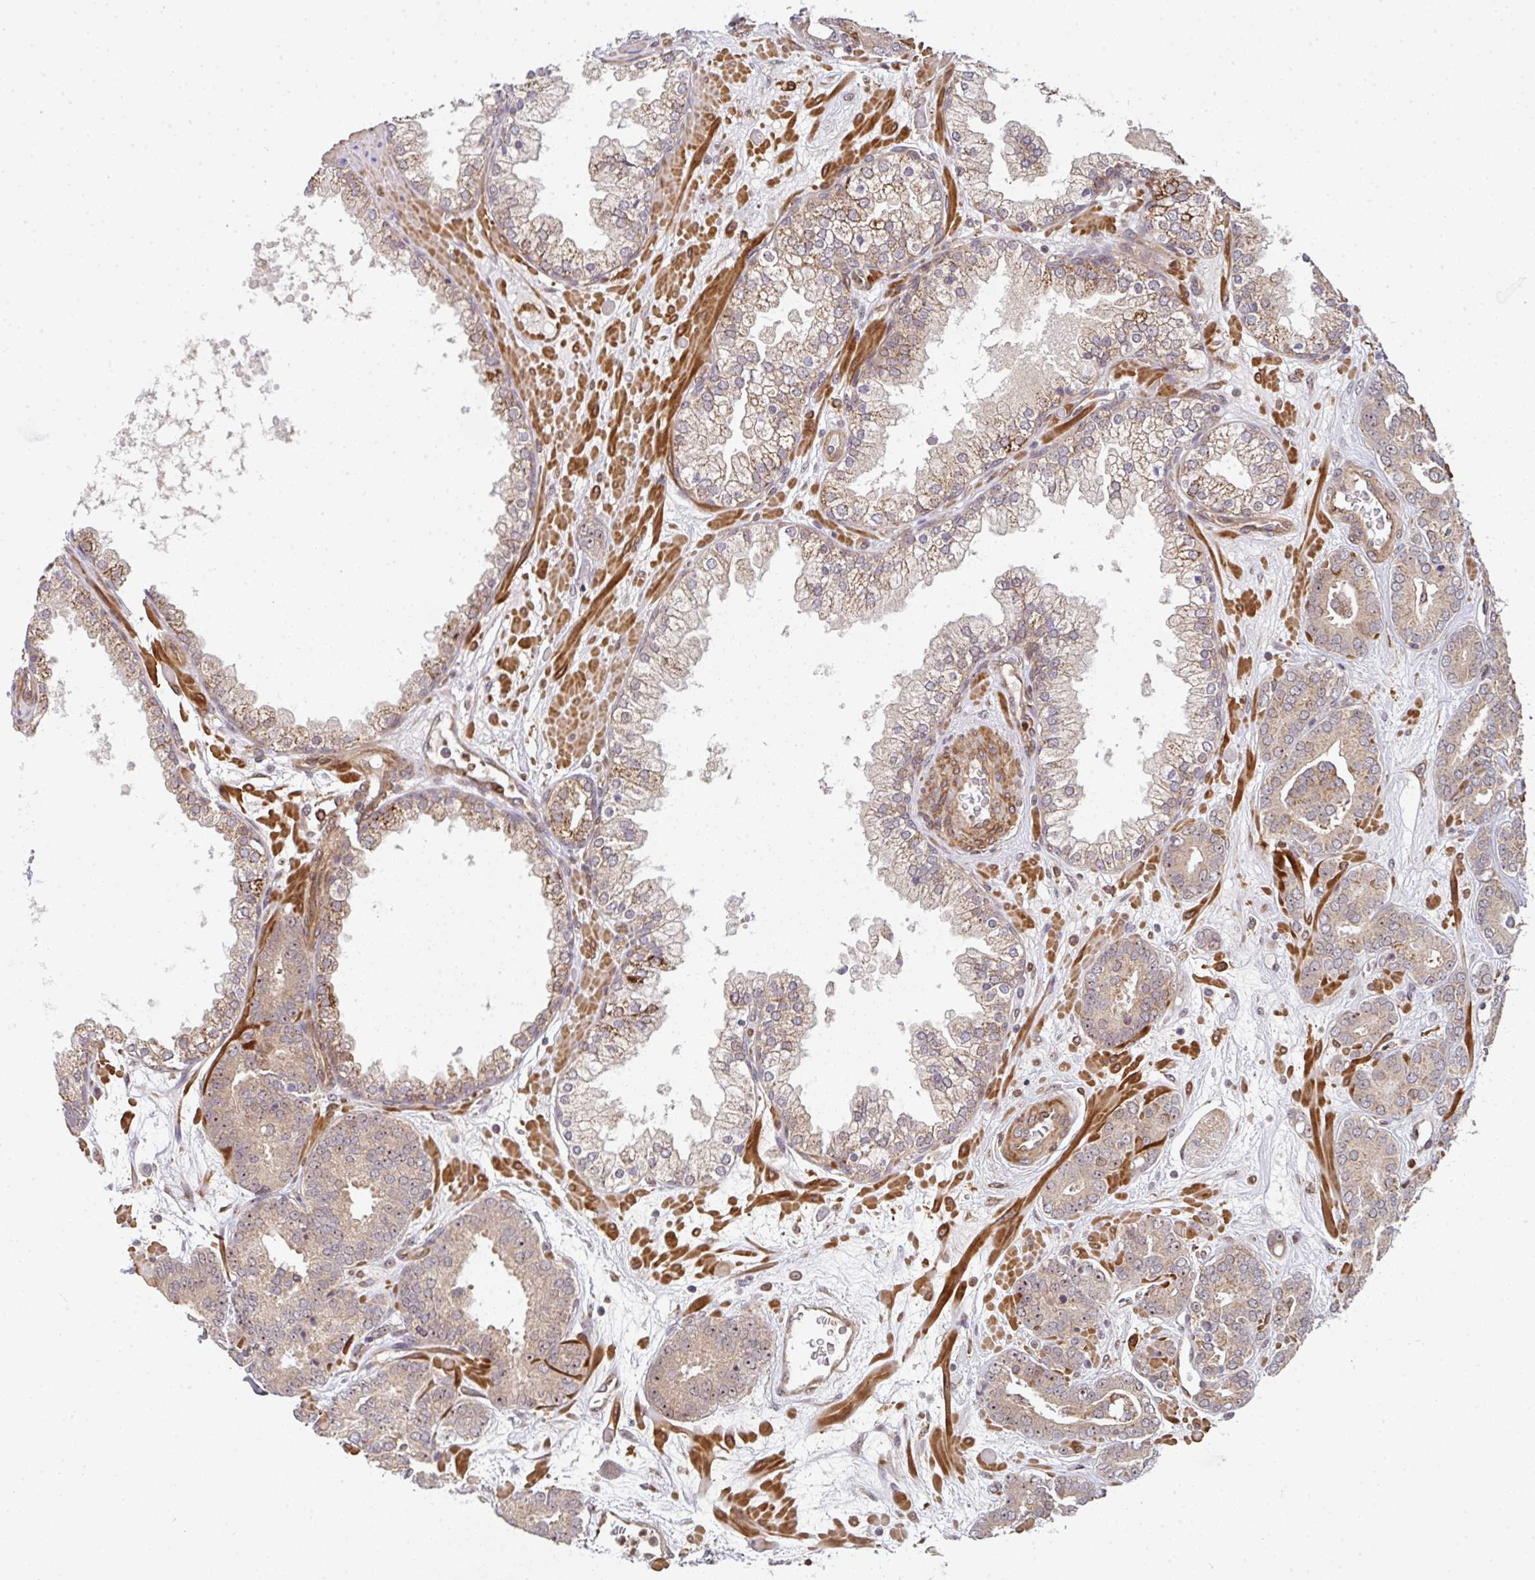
{"staining": {"intensity": "moderate", "quantity": ">75%", "location": "cytoplasmic/membranous,nuclear"}, "tissue": "prostate cancer", "cell_type": "Tumor cells", "image_type": "cancer", "snomed": [{"axis": "morphology", "description": "Adenocarcinoma, High grade"}, {"axis": "topography", "description": "Prostate"}], "caption": "A medium amount of moderate cytoplasmic/membranous and nuclear positivity is seen in approximately >75% of tumor cells in prostate cancer tissue.", "gene": "SIMC1", "patient": {"sex": "male", "age": 66}}